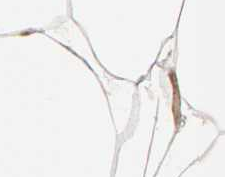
{"staining": {"intensity": "weak", "quantity": "25%-75%", "location": "cytoplasmic/membranous"}, "tissue": "adipose tissue", "cell_type": "Adipocytes", "image_type": "normal", "snomed": [{"axis": "morphology", "description": "Normal tissue, NOS"}, {"axis": "morphology", "description": "Duct carcinoma"}, {"axis": "topography", "description": "Breast"}, {"axis": "topography", "description": "Adipose tissue"}], "caption": "Adipose tissue stained with immunohistochemistry (IHC) shows weak cytoplasmic/membranous expression in about 25%-75% of adipocytes. Ihc stains the protein of interest in brown and the nuclei are stained blue.", "gene": "SPTAN1", "patient": {"sex": "female", "age": 37}}